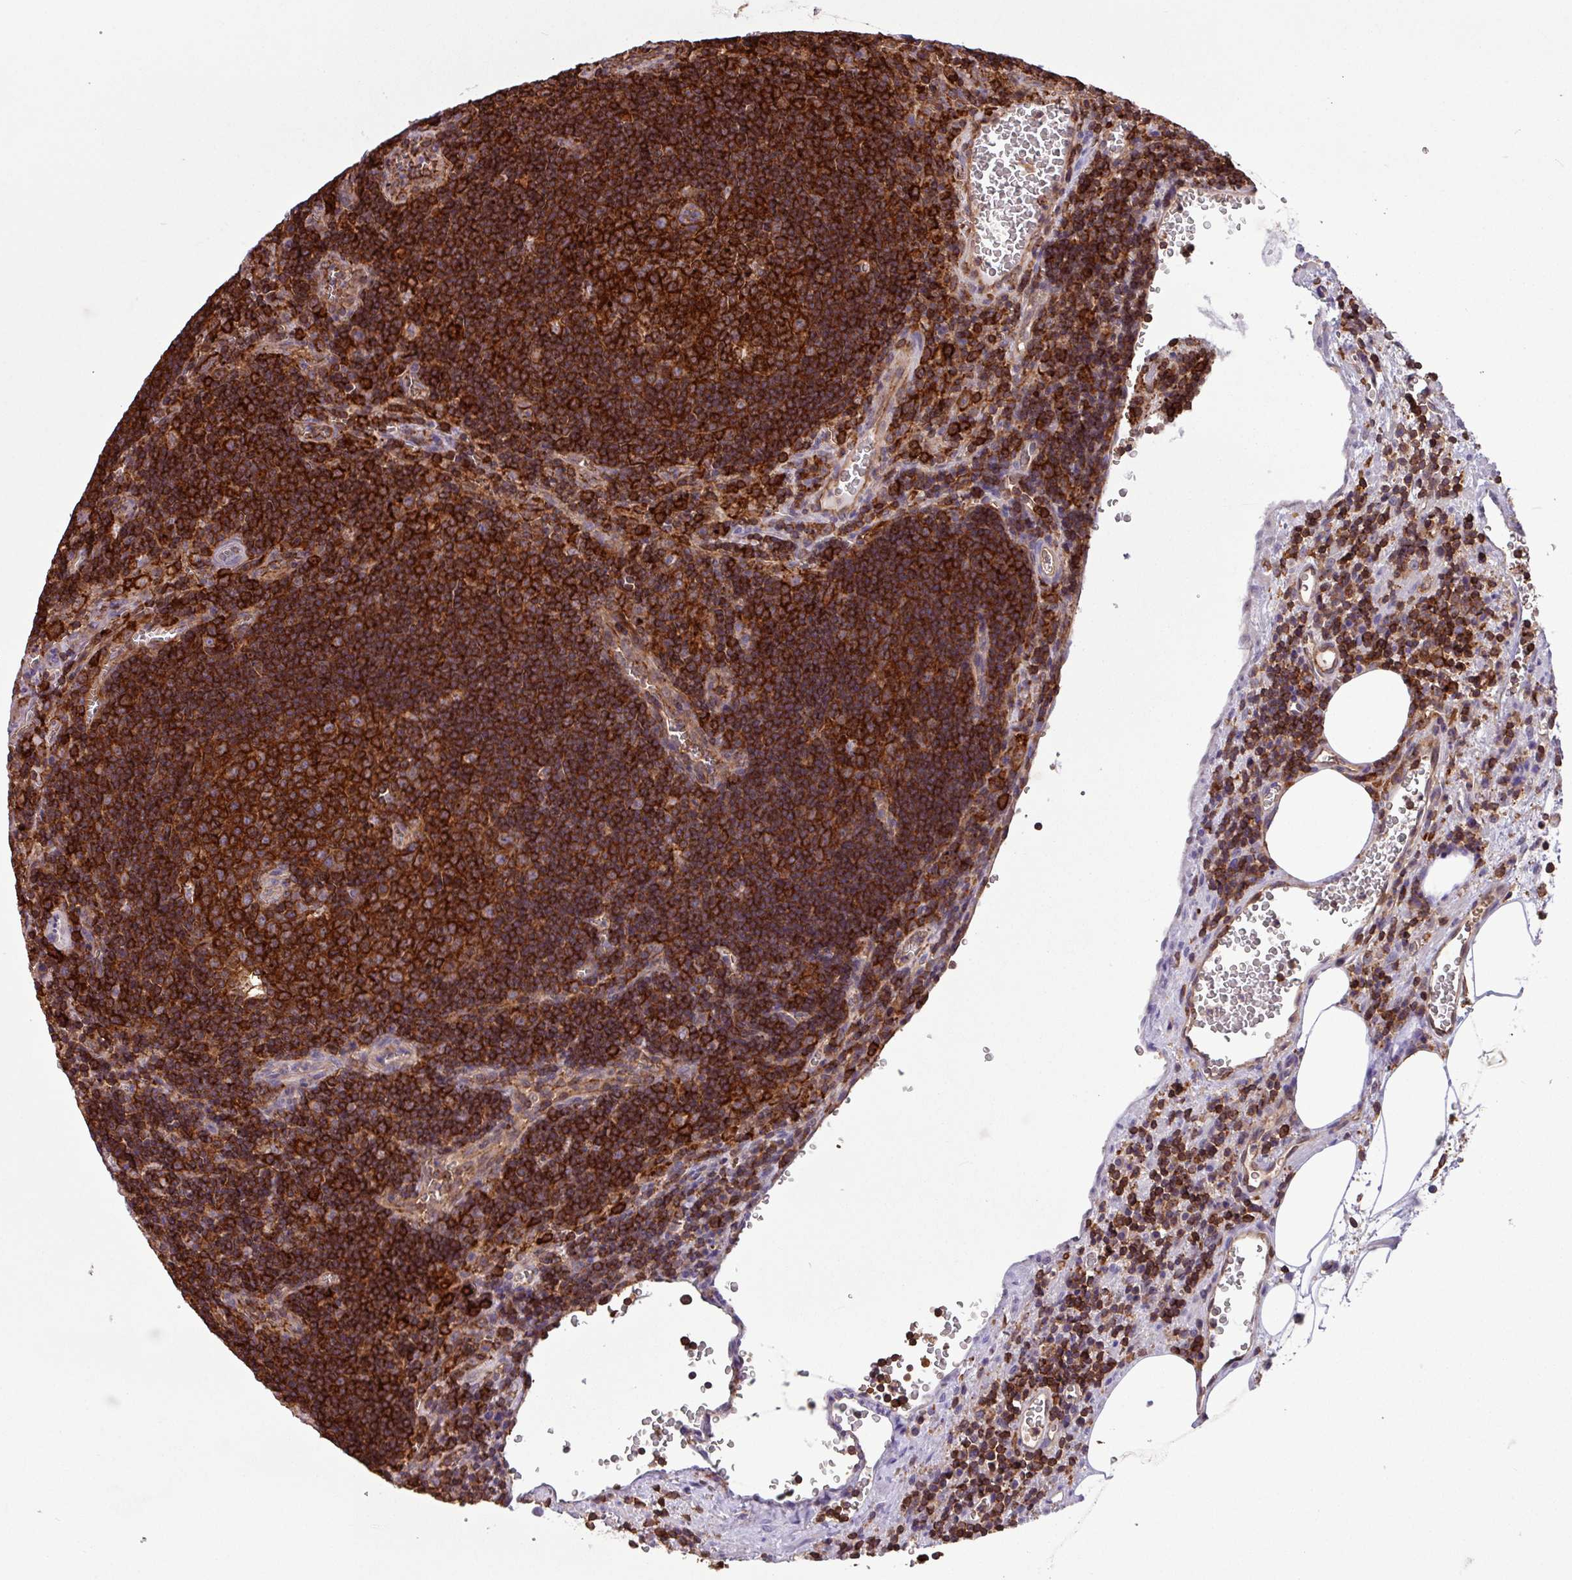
{"staining": {"intensity": "strong", "quantity": ">75%", "location": "cytoplasmic/membranous"}, "tissue": "lymph node", "cell_type": "Germinal center cells", "image_type": "normal", "snomed": [{"axis": "morphology", "description": "Normal tissue, NOS"}, {"axis": "topography", "description": "Lymph node"}], "caption": "A high amount of strong cytoplasmic/membranous staining is seen in approximately >75% of germinal center cells in normal lymph node.", "gene": "PPP1R18", "patient": {"sex": "male", "age": 50}}